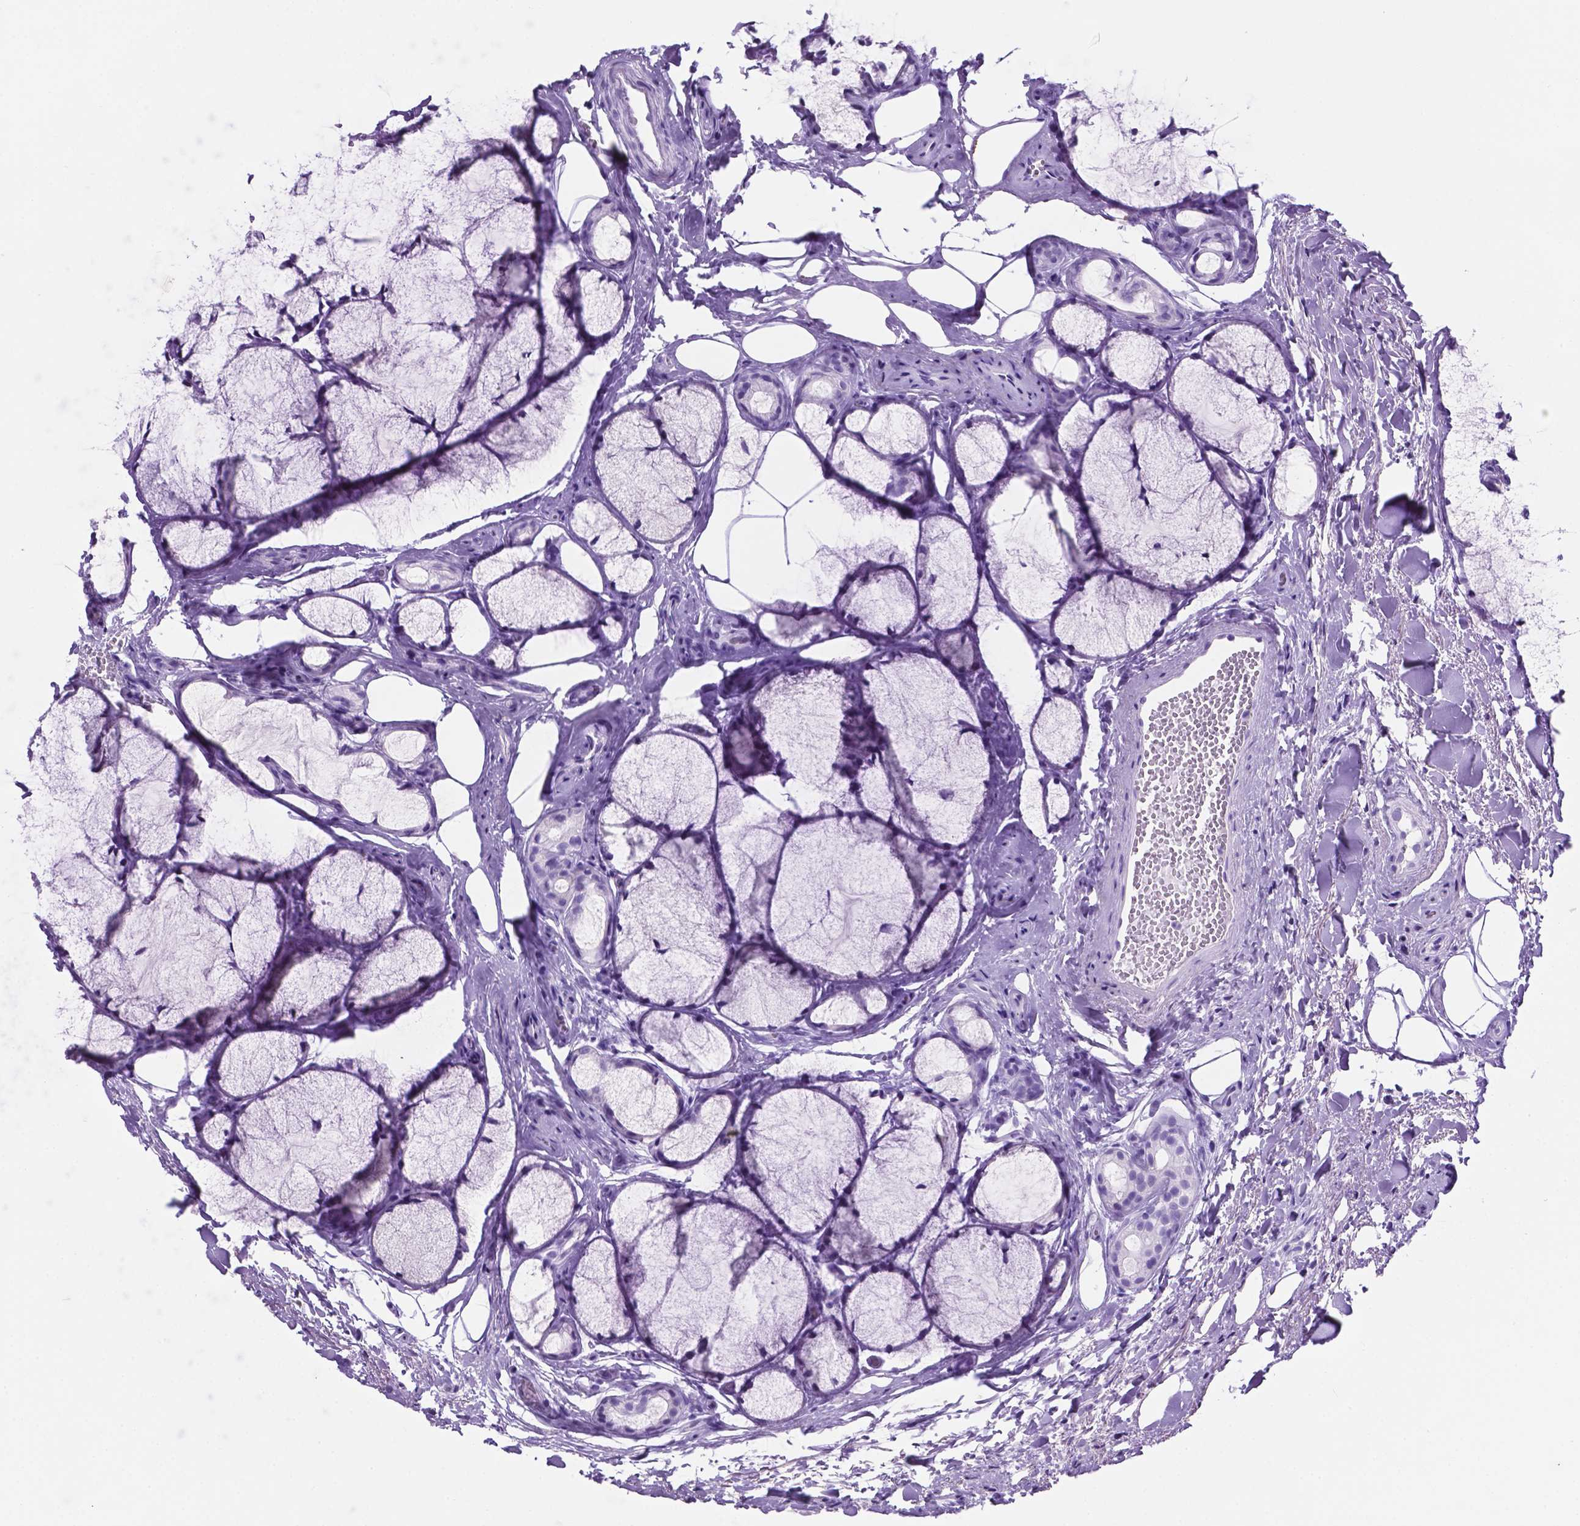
{"staining": {"intensity": "negative", "quantity": "none", "location": "none"}, "tissue": "head and neck cancer", "cell_type": "Tumor cells", "image_type": "cancer", "snomed": [{"axis": "morphology", "description": "Adenocarcinoma, NOS"}, {"axis": "topography", "description": "Head-Neck"}], "caption": "A photomicrograph of human head and neck cancer (adenocarcinoma) is negative for staining in tumor cells. (Brightfield microscopy of DAB IHC at high magnification).", "gene": "C17orf107", "patient": {"sex": "male", "age": 66}}